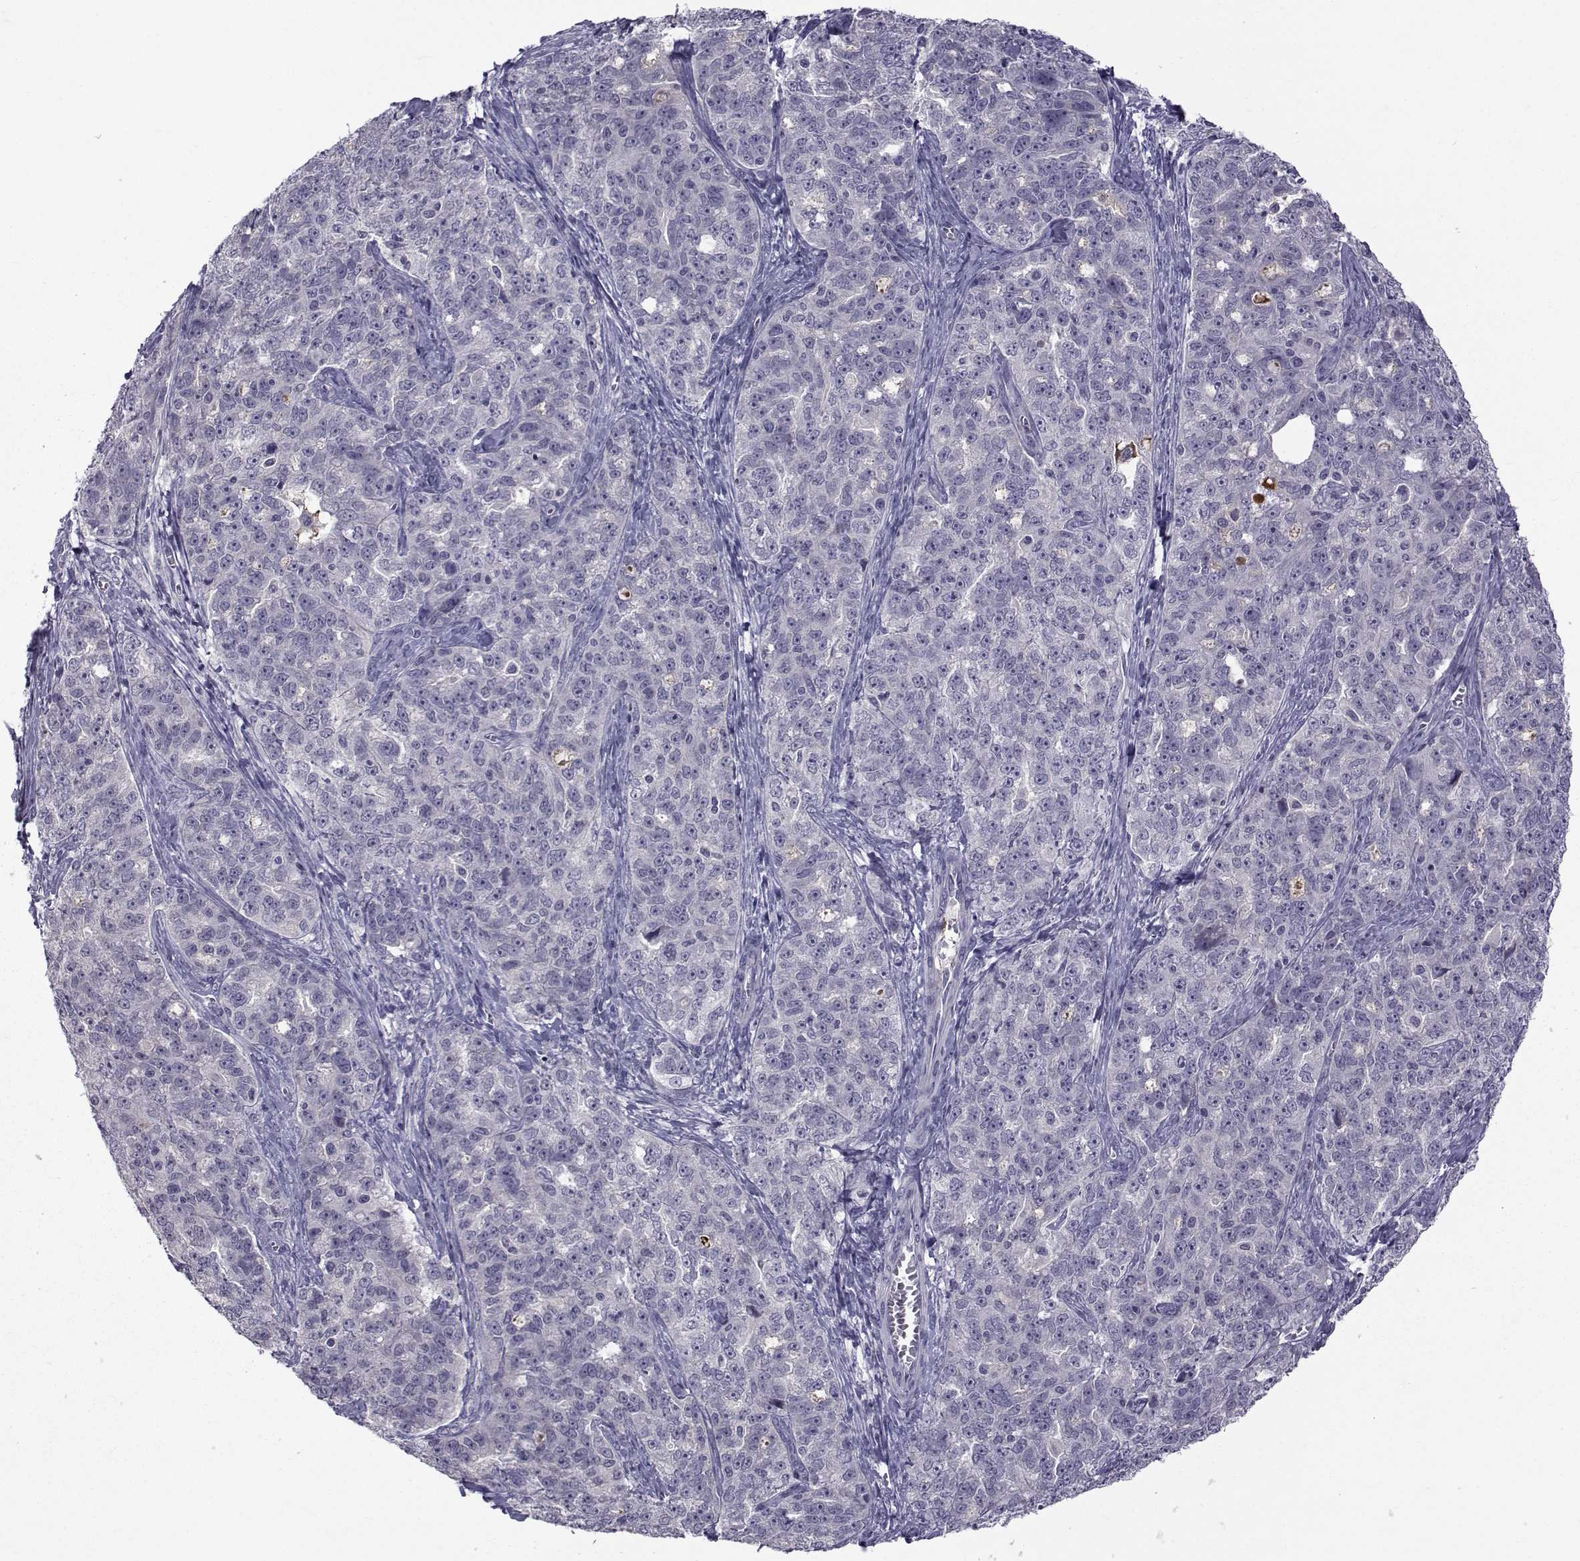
{"staining": {"intensity": "negative", "quantity": "none", "location": "none"}, "tissue": "ovarian cancer", "cell_type": "Tumor cells", "image_type": "cancer", "snomed": [{"axis": "morphology", "description": "Cystadenocarcinoma, serous, NOS"}, {"axis": "topography", "description": "Ovary"}], "caption": "This is an immunohistochemistry photomicrograph of human serous cystadenocarcinoma (ovarian). There is no expression in tumor cells.", "gene": "TNFRSF11B", "patient": {"sex": "female", "age": 51}}